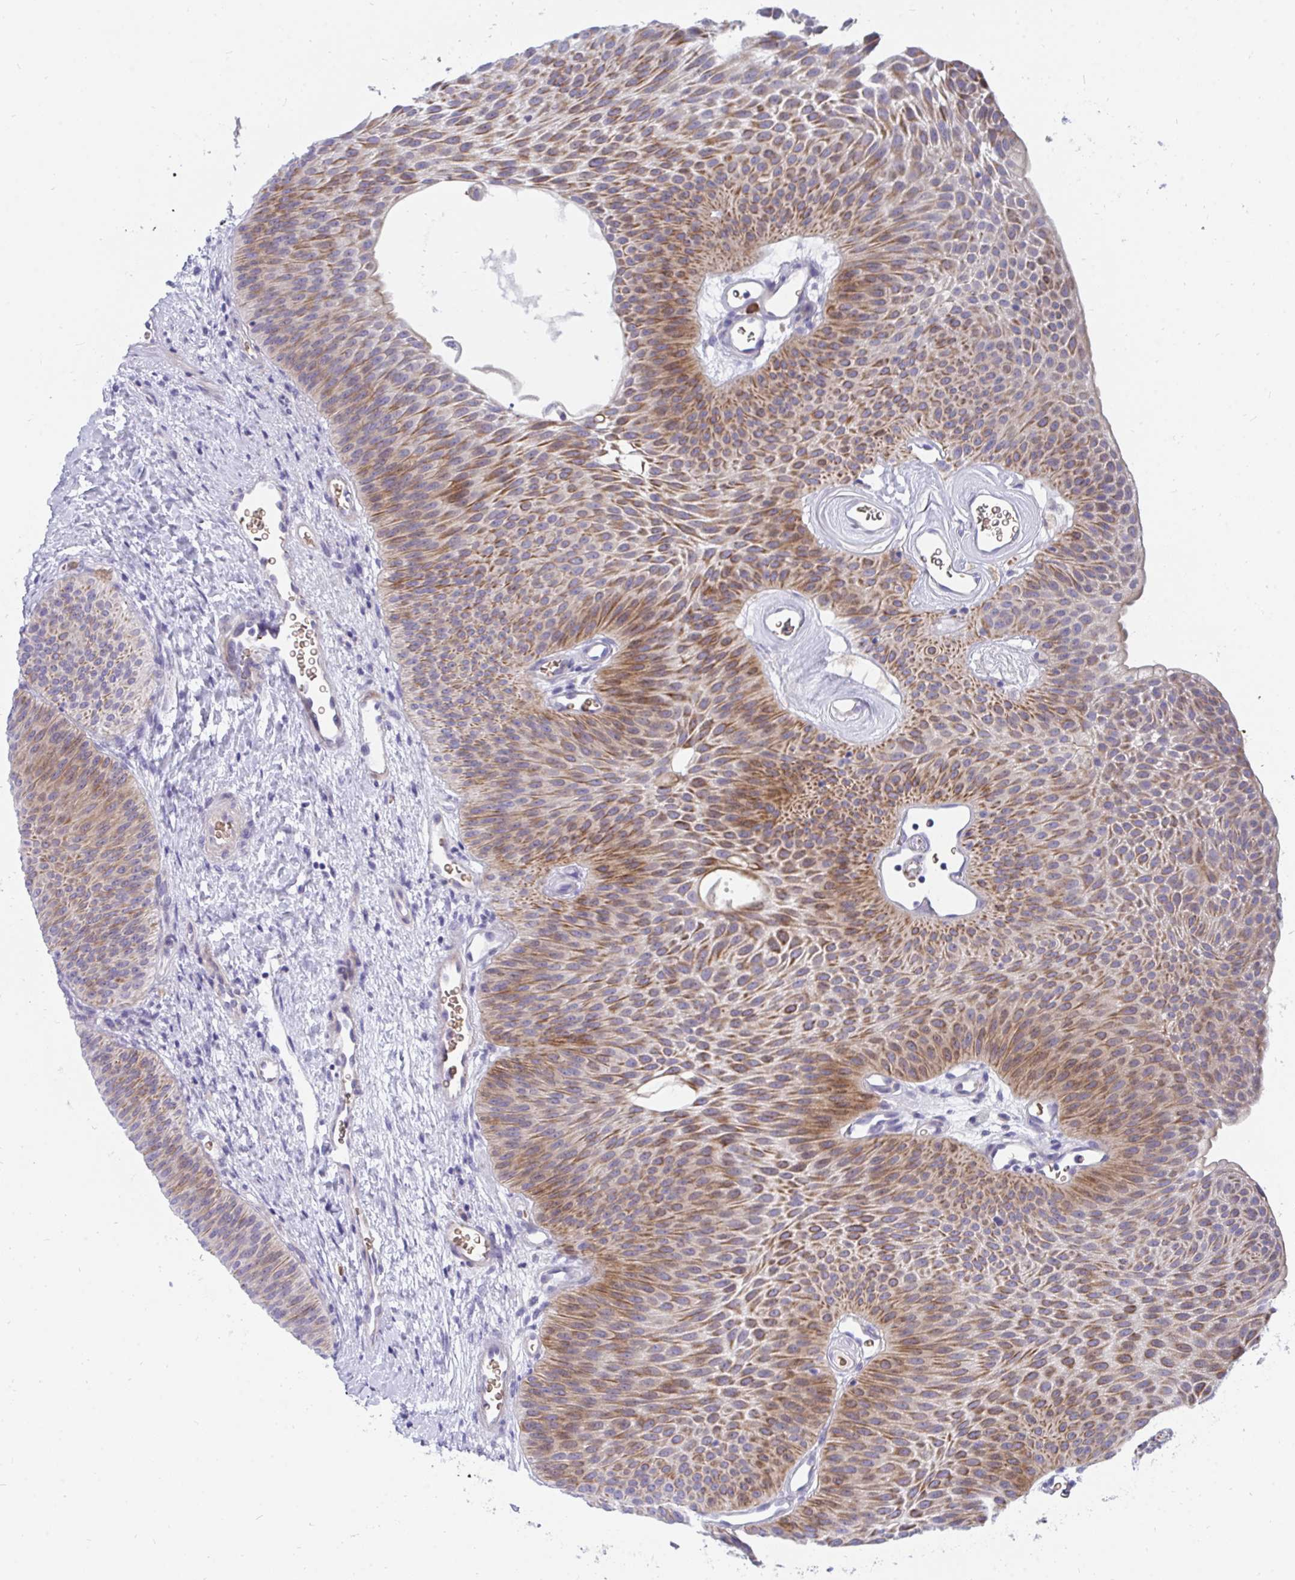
{"staining": {"intensity": "moderate", "quantity": ">75%", "location": "cytoplasmic/membranous"}, "tissue": "urothelial cancer", "cell_type": "Tumor cells", "image_type": "cancer", "snomed": [{"axis": "morphology", "description": "Urothelial carcinoma, Low grade"}, {"axis": "topography", "description": "Urinary bladder"}], "caption": "The micrograph exhibits staining of urothelial carcinoma (low-grade), revealing moderate cytoplasmic/membranous protein staining (brown color) within tumor cells. The staining was performed using DAB to visualize the protein expression in brown, while the nuclei were stained in blue with hematoxylin (Magnification: 20x).", "gene": "MROH2B", "patient": {"sex": "female", "age": 60}}